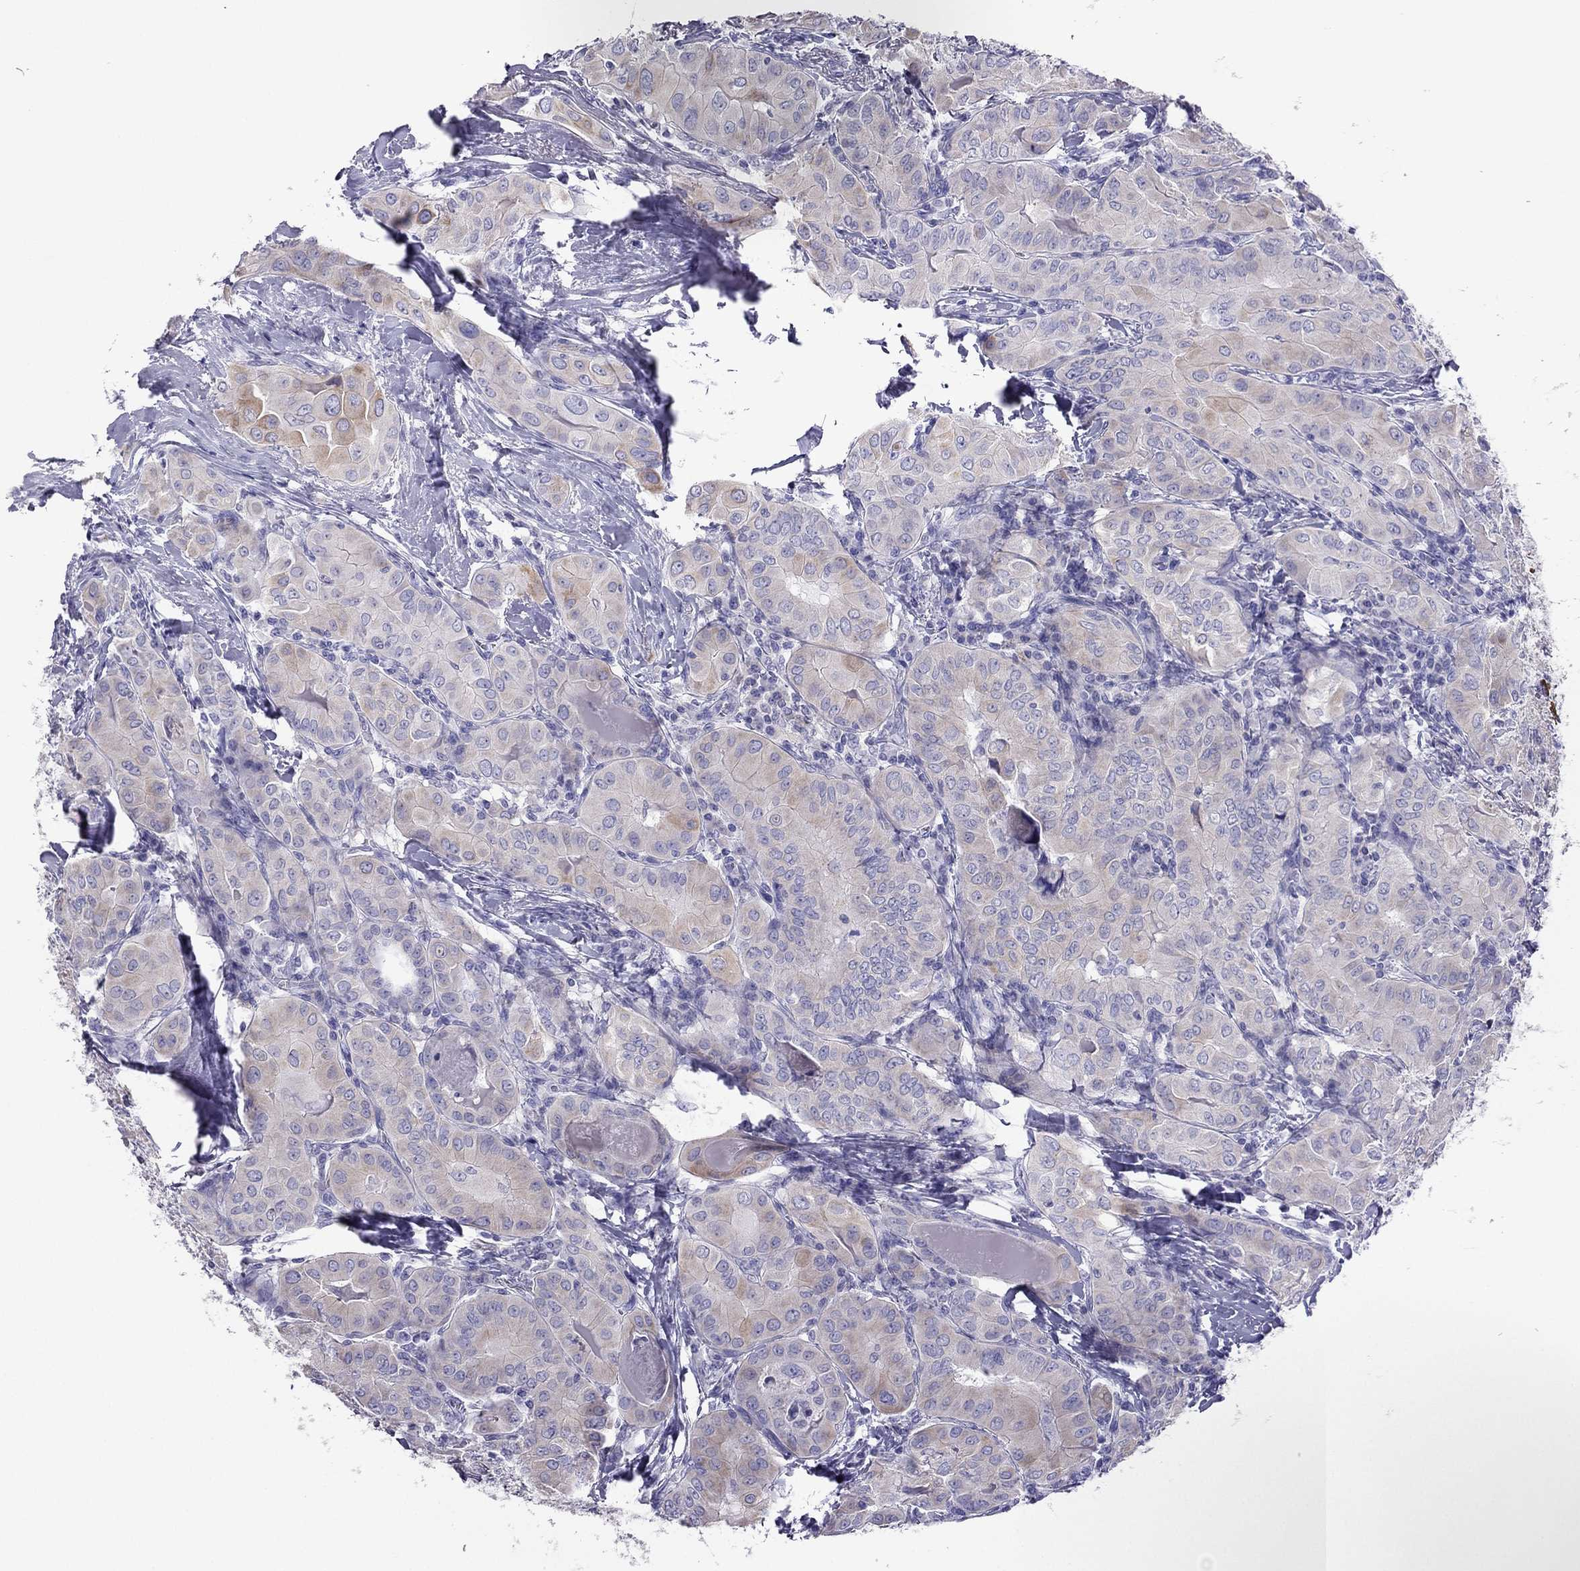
{"staining": {"intensity": "weak", "quantity": "<25%", "location": "cytoplasmic/membranous"}, "tissue": "thyroid cancer", "cell_type": "Tumor cells", "image_type": "cancer", "snomed": [{"axis": "morphology", "description": "Papillary adenocarcinoma, NOS"}, {"axis": "topography", "description": "Thyroid gland"}], "caption": "Tumor cells are negative for brown protein staining in thyroid cancer (papillary adenocarcinoma).", "gene": "MAEL", "patient": {"sex": "female", "age": 37}}